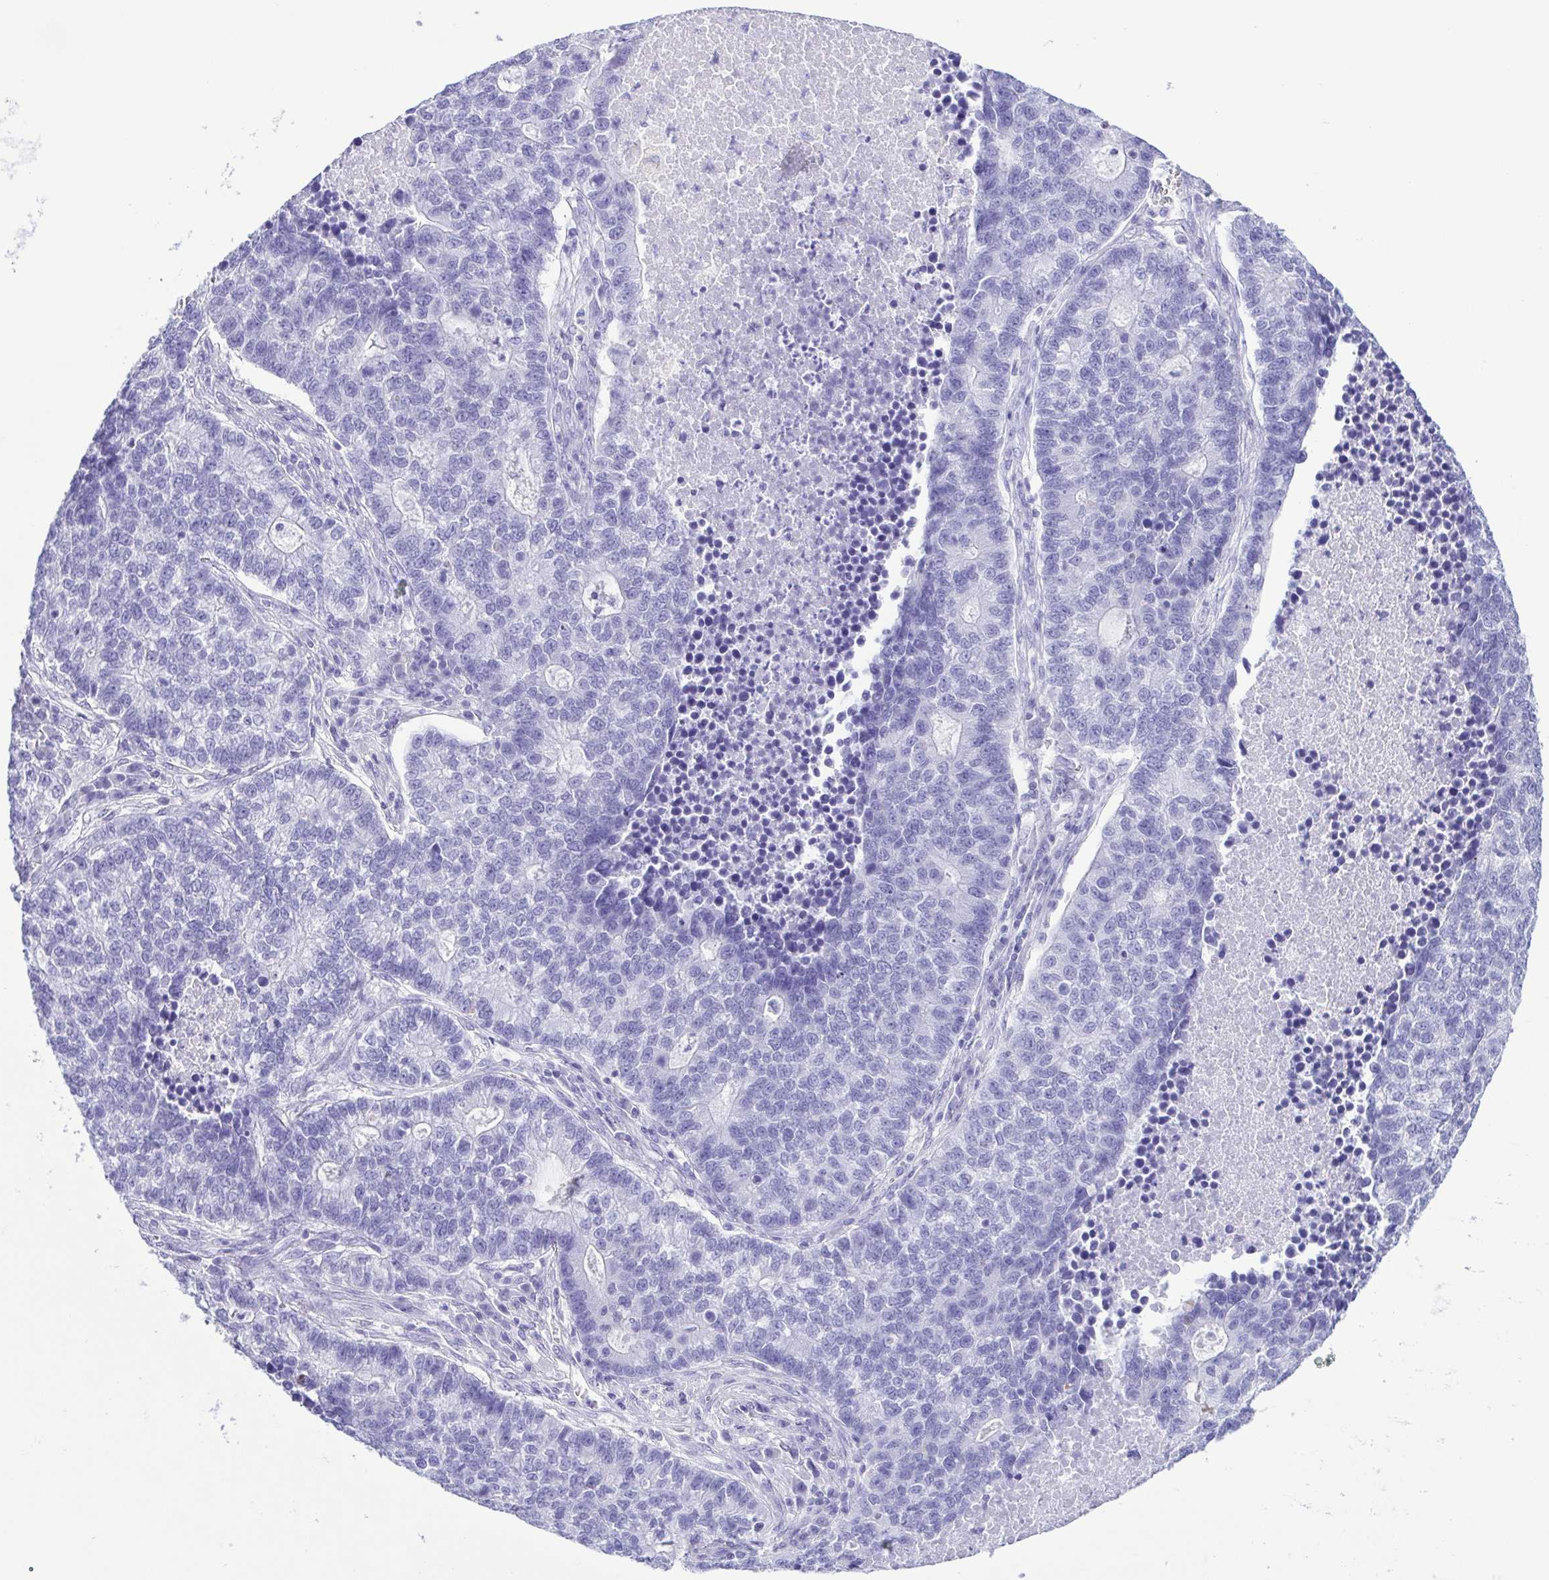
{"staining": {"intensity": "negative", "quantity": "none", "location": "none"}, "tissue": "lung cancer", "cell_type": "Tumor cells", "image_type": "cancer", "snomed": [{"axis": "morphology", "description": "Adenocarcinoma, NOS"}, {"axis": "topography", "description": "Lung"}], "caption": "Immunohistochemistry of adenocarcinoma (lung) exhibits no positivity in tumor cells.", "gene": "OVGP1", "patient": {"sex": "male", "age": 57}}